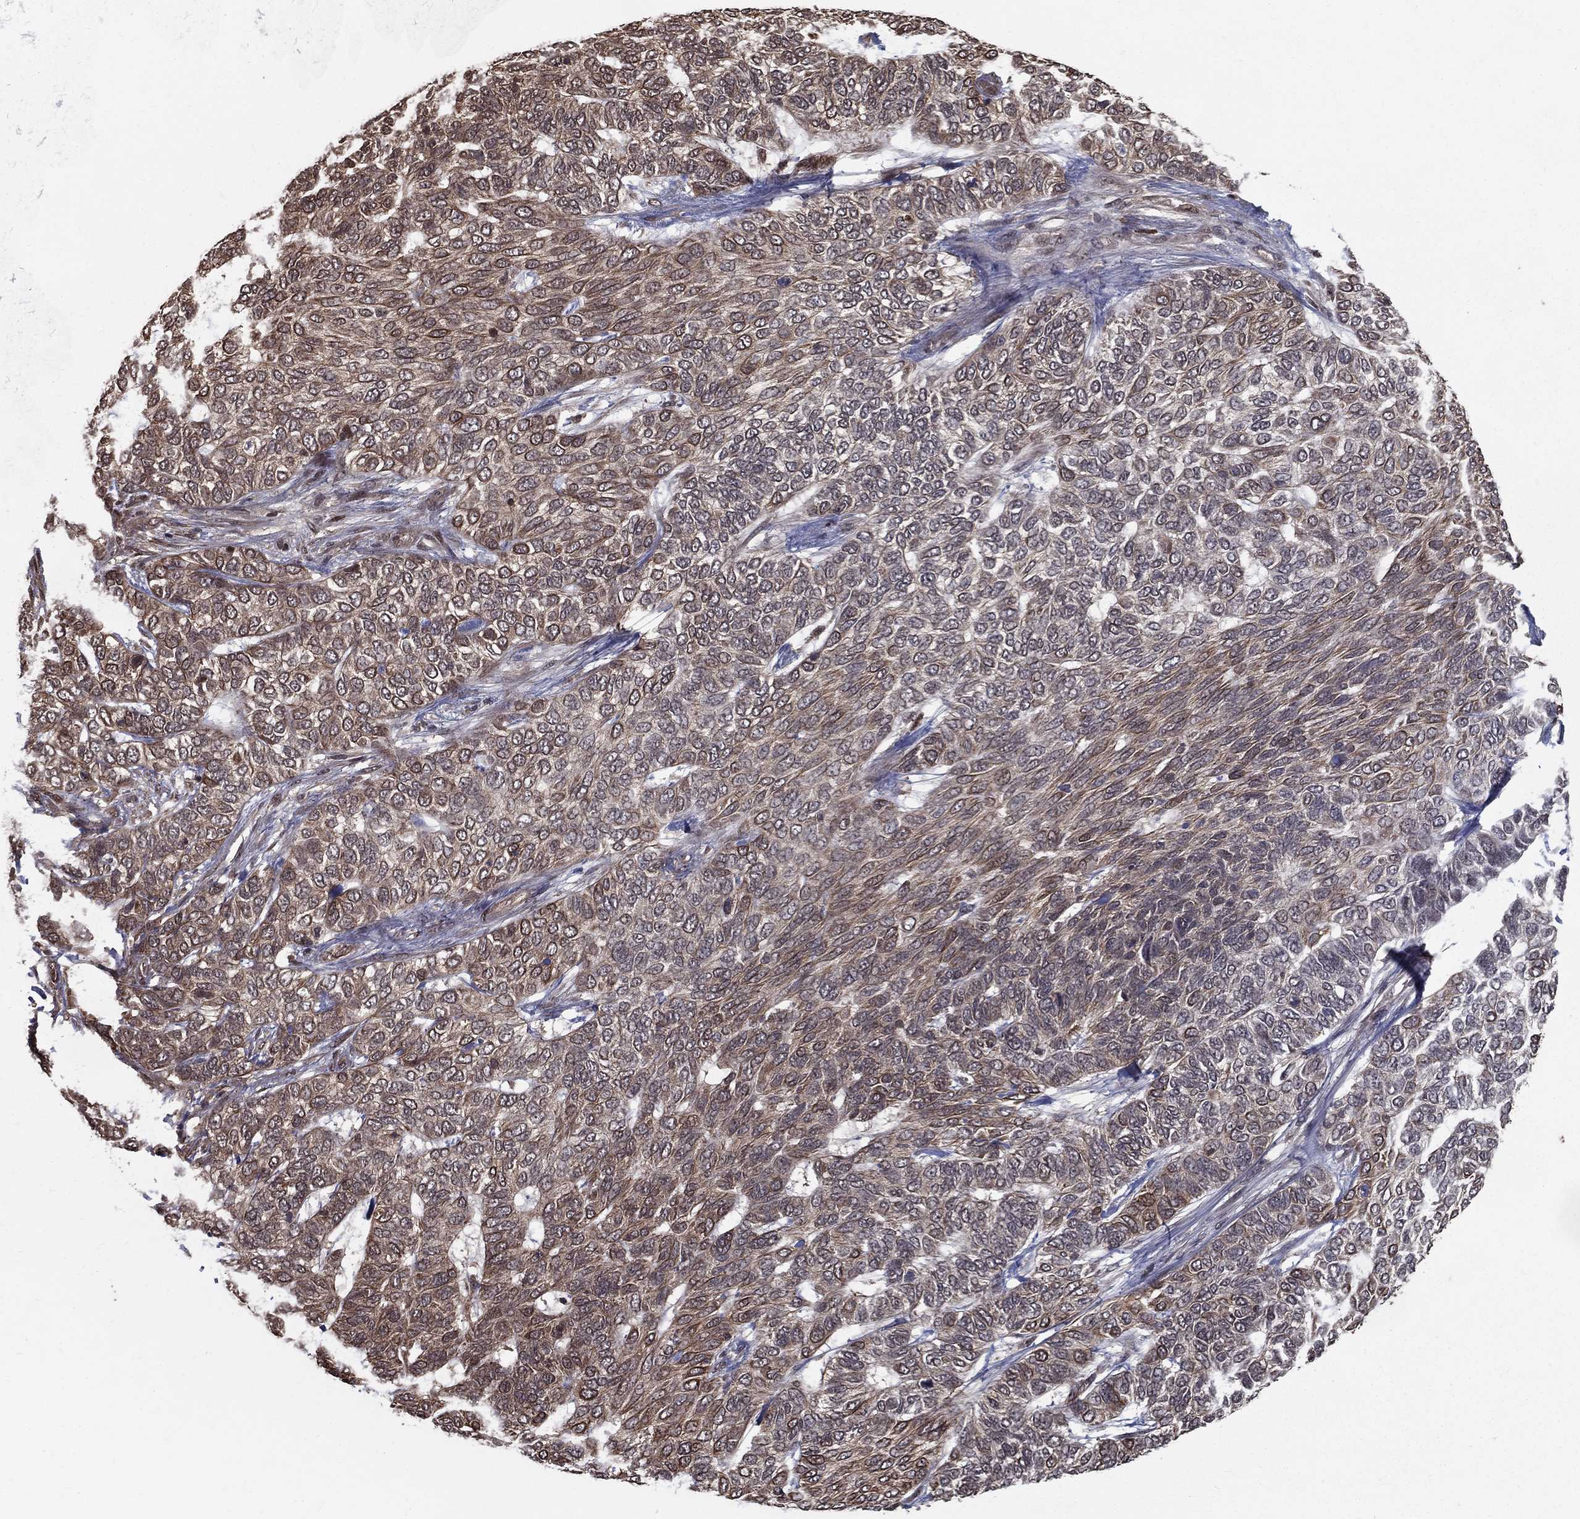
{"staining": {"intensity": "strong", "quantity": "<25%", "location": "cytoplasmic/membranous"}, "tissue": "skin cancer", "cell_type": "Tumor cells", "image_type": "cancer", "snomed": [{"axis": "morphology", "description": "Basal cell carcinoma"}, {"axis": "topography", "description": "Skin"}], "caption": "IHC image of human skin basal cell carcinoma stained for a protein (brown), which reveals medium levels of strong cytoplasmic/membranous expression in about <25% of tumor cells.", "gene": "SLC6A6", "patient": {"sex": "female", "age": 65}}